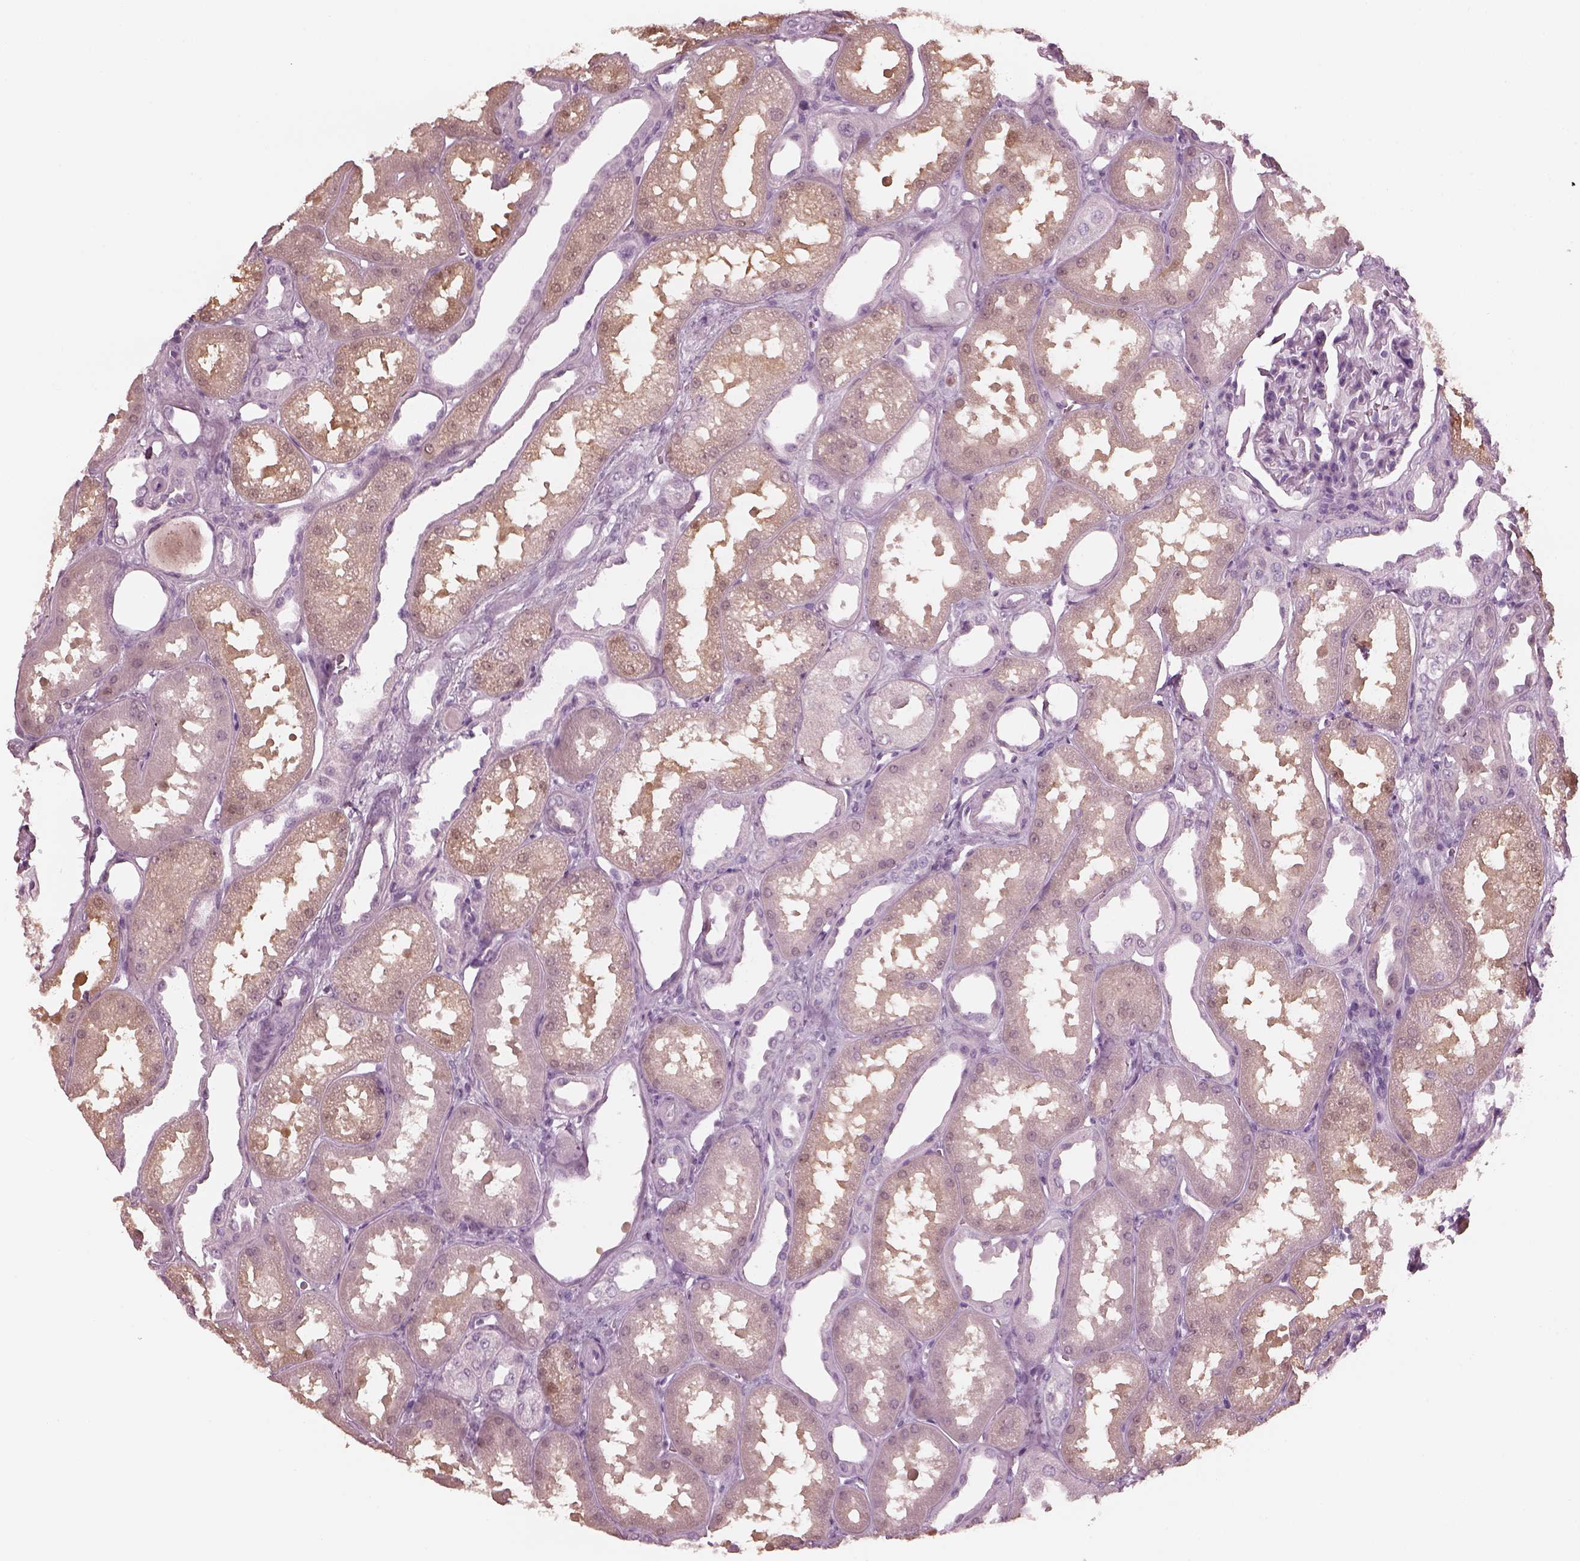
{"staining": {"intensity": "negative", "quantity": "none", "location": "none"}, "tissue": "kidney", "cell_type": "Cells in glomeruli", "image_type": "normal", "snomed": [{"axis": "morphology", "description": "Normal tissue, NOS"}, {"axis": "topography", "description": "Kidney"}], "caption": "DAB (3,3'-diaminobenzidine) immunohistochemical staining of benign kidney reveals no significant staining in cells in glomeruli. (Brightfield microscopy of DAB IHC at high magnification).", "gene": "C2orf81", "patient": {"sex": "male", "age": 61}}